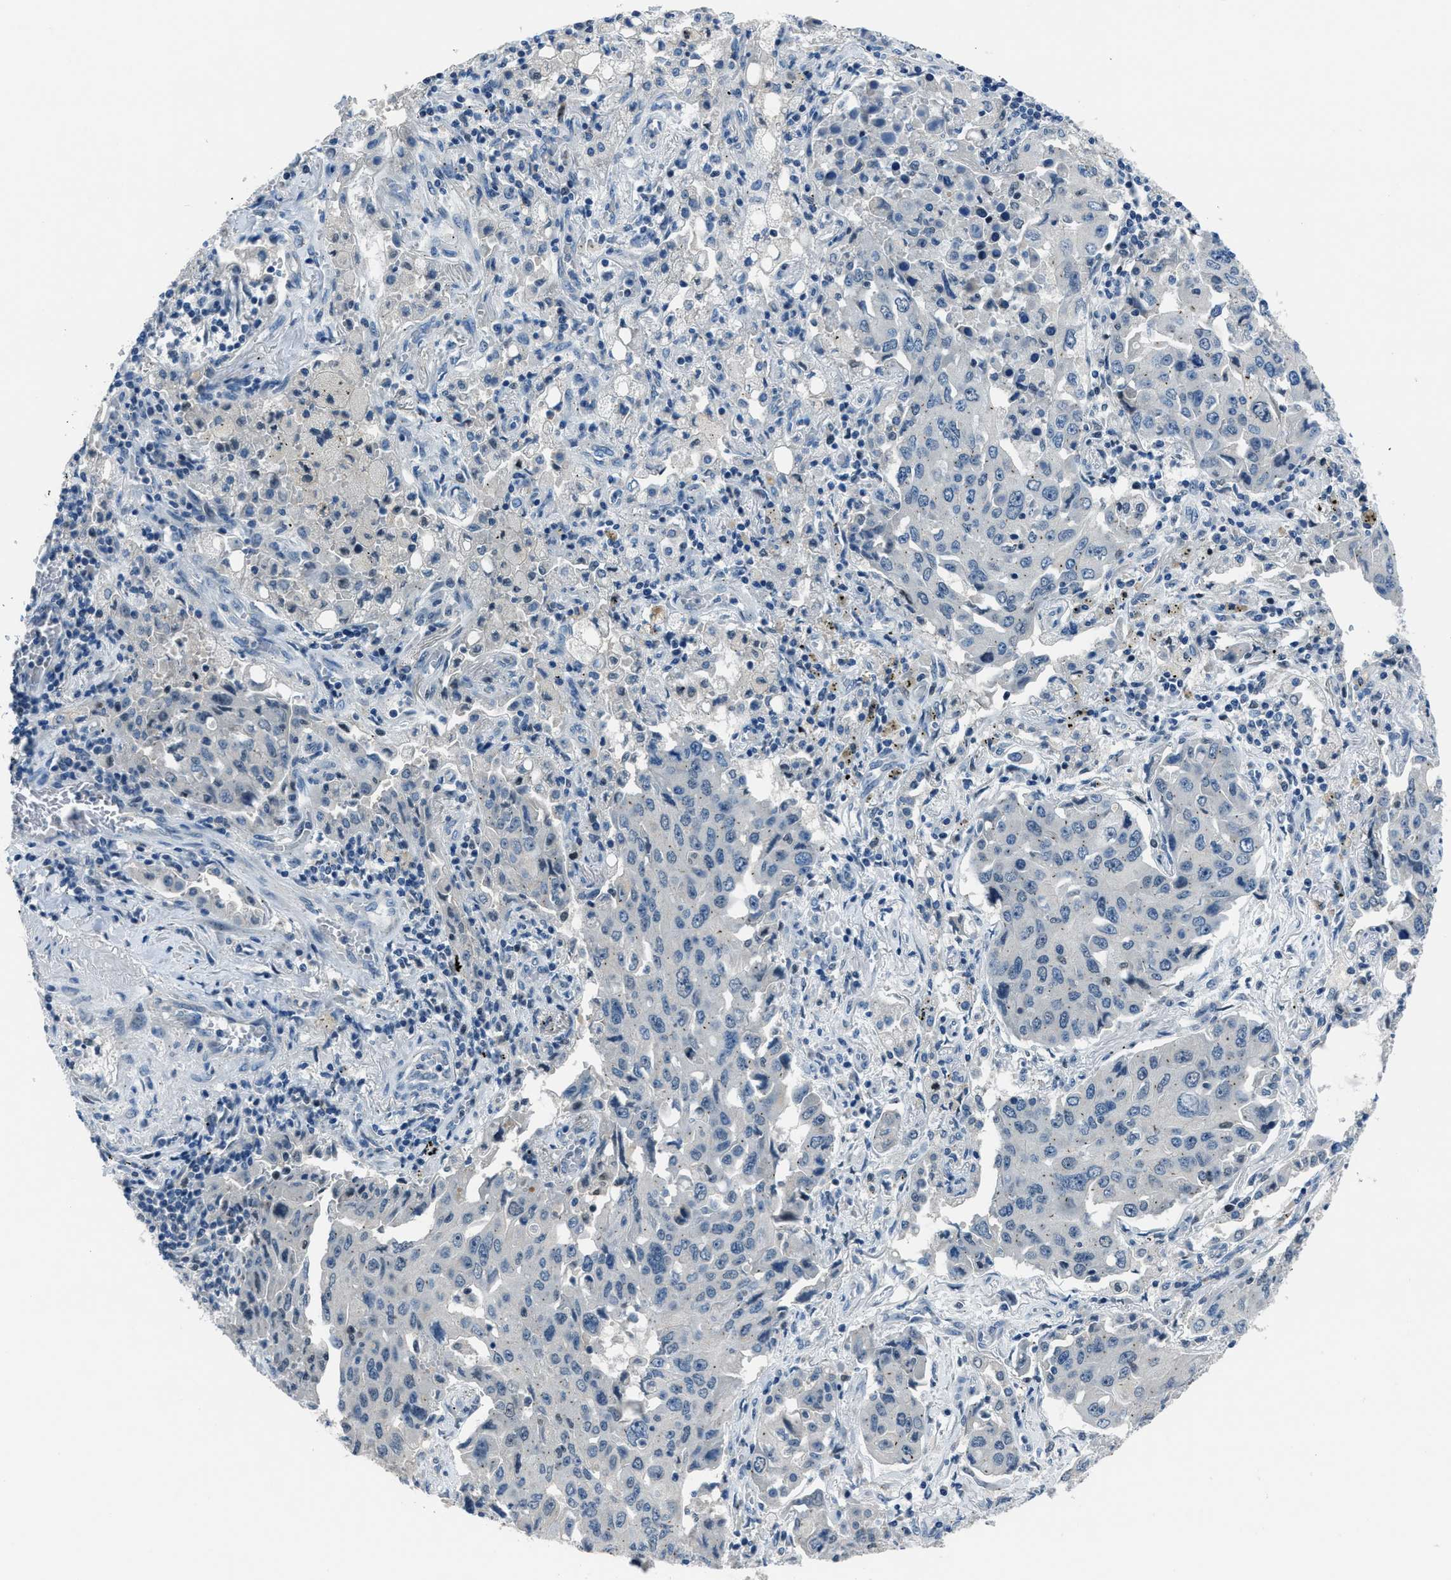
{"staining": {"intensity": "negative", "quantity": "none", "location": "none"}, "tissue": "lung cancer", "cell_type": "Tumor cells", "image_type": "cancer", "snomed": [{"axis": "morphology", "description": "Adenocarcinoma, NOS"}, {"axis": "topography", "description": "Lung"}], "caption": "Tumor cells show no significant protein staining in lung cancer.", "gene": "DUSP19", "patient": {"sex": "female", "age": 65}}